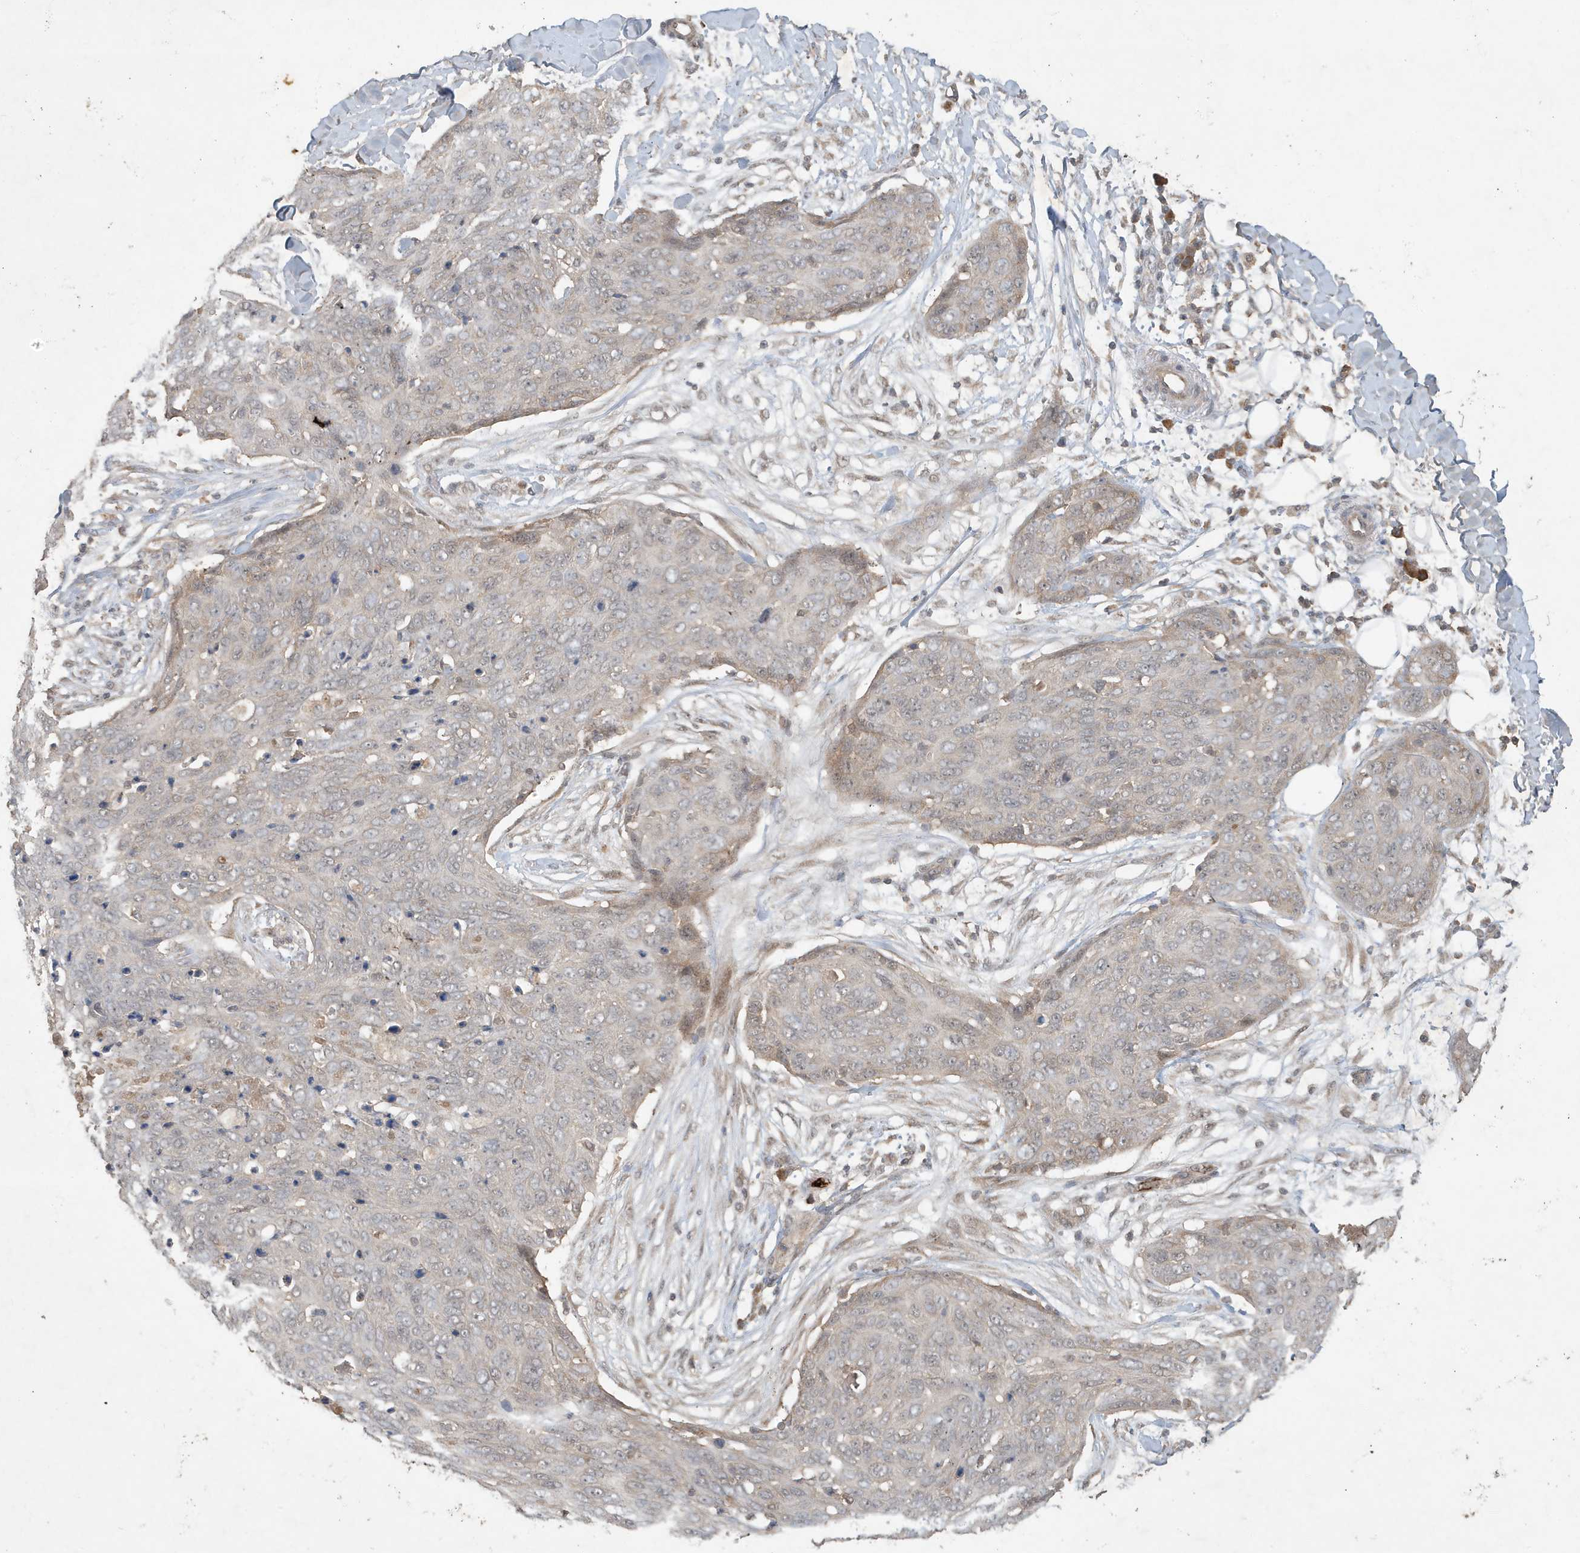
{"staining": {"intensity": "weak", "quantity": "25%-75%", "location": "cytoplasmic/membranous,nuclear"}, "tissue": "skin cancer", "cell_type": "Tumor cells", "image_type": "cancer", "snomed": [{"axis": "morphology", "description": "Squamous cell carcinoma in situ, NOS"}, {"axis": "morphology", "description": "Squamous cell carcinoma, NOS"}, {"axis": "topography", "description": "Skin"}], "caption": "Protein analysis of squamous cell carcinoma in situ (skin) tissue demonstrates weak cytoplasmic/membranous and nuclear staining in approximately 25%-75% of tumor cells.", "gene": "ABCB9", "patient": {"sex": "male", "age": 93}}